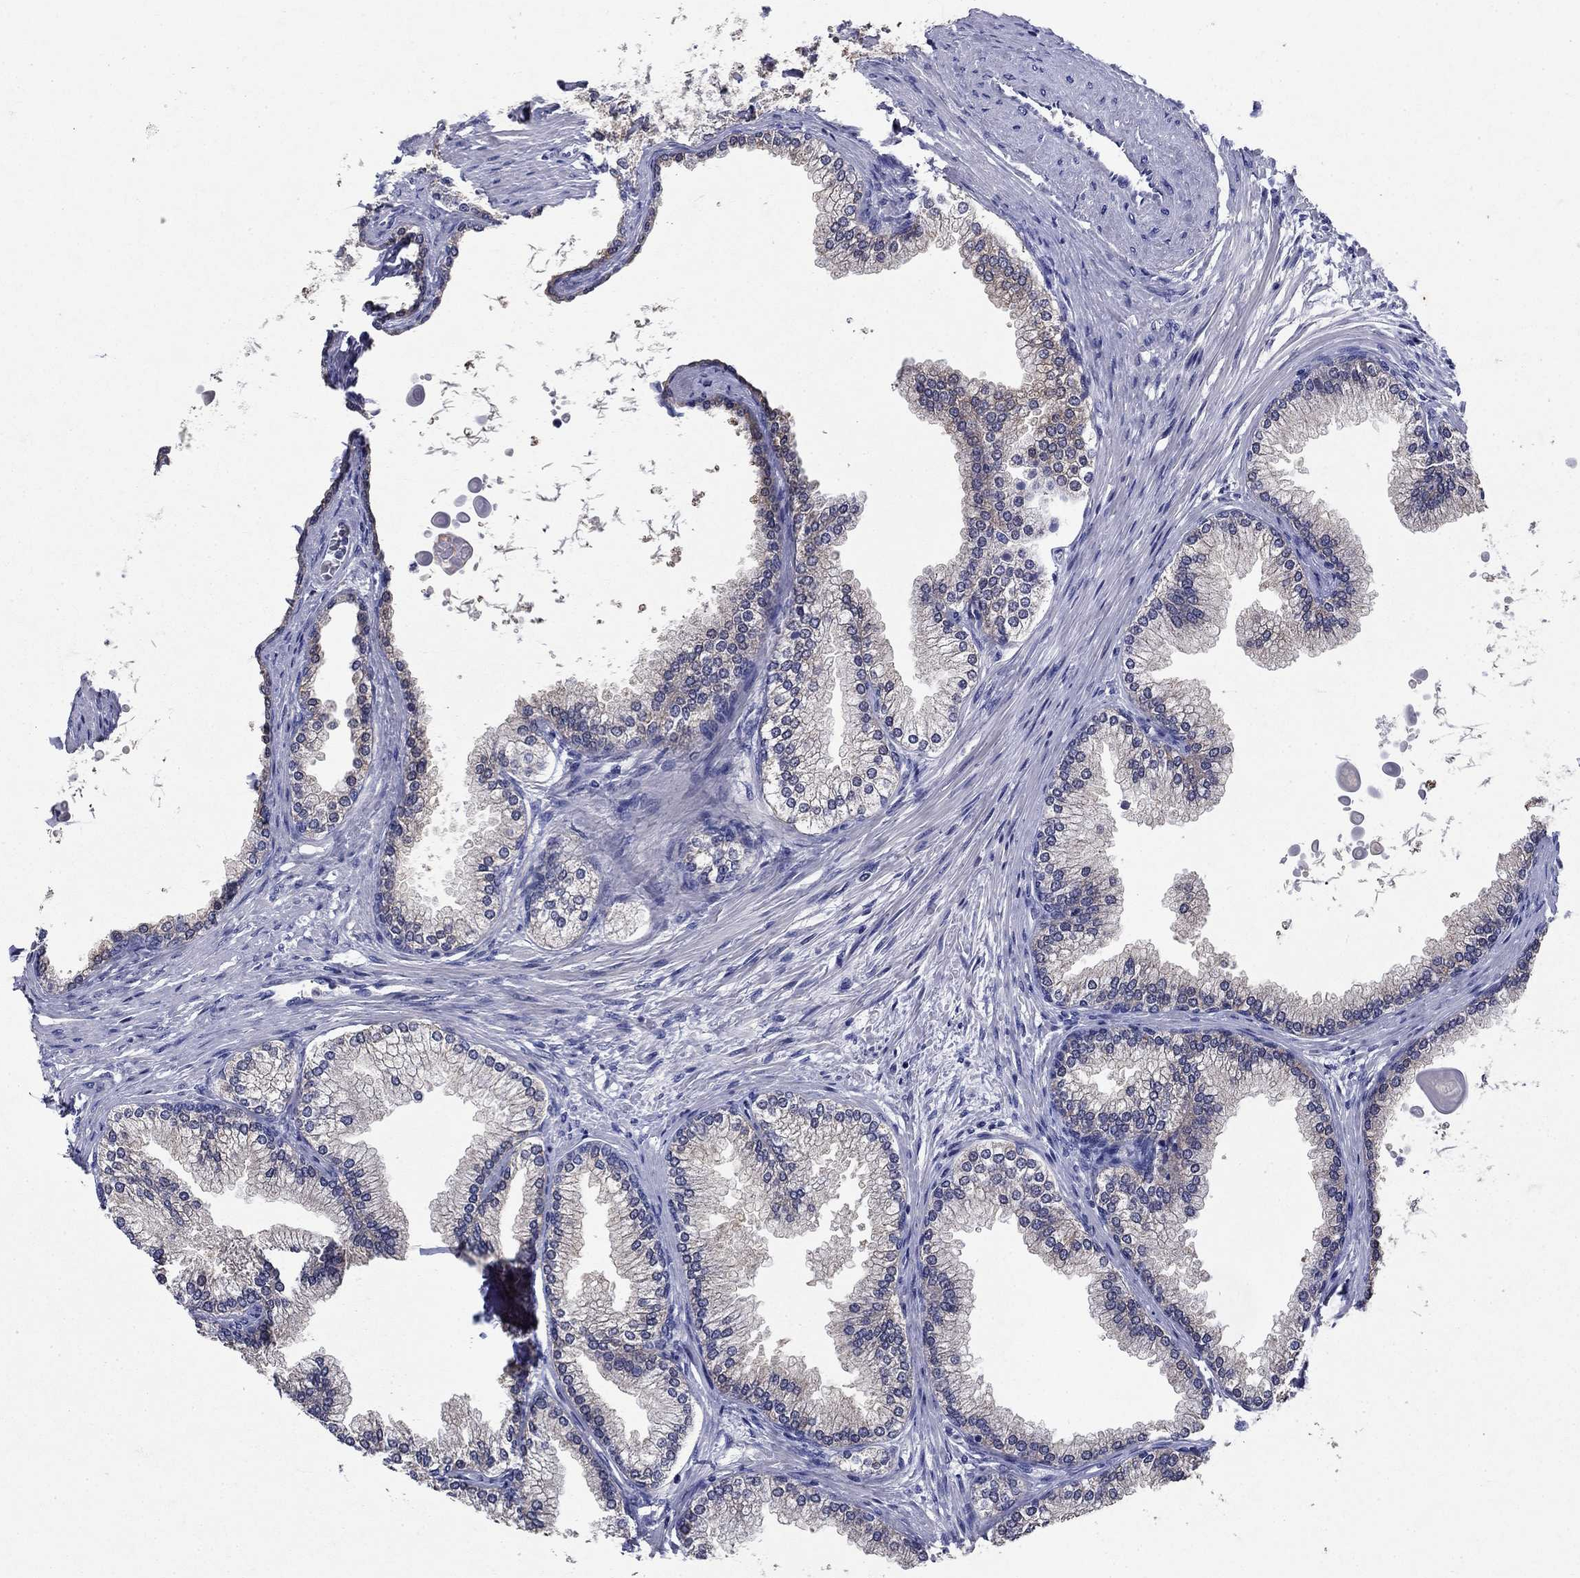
{"staining": {"intensity": "moderate", "quantity": "25%-75%", "location": "cytoplasmic/membranous"}, "tissue": "prostate", "cell_type": "Glandular cells", "image_type": "normal", "snomed": [{"axis": "morphology", "description": "Normal tissue, NOS"}, {"axis": "topography", "description": "Prostate"}], "caption": "Immunohistochemical staining of benign human prostate exhibits medium levels of moderate cytoplasmic/membranous positivity in approximately 25%-75% of glandular cells. Using DAB (brown) and hematoxylin (blue) stains, captured at high magnification using brightfield microscopy.", "gene": "SULT2B1", "patient": {"sex": "male", "age": 72}}